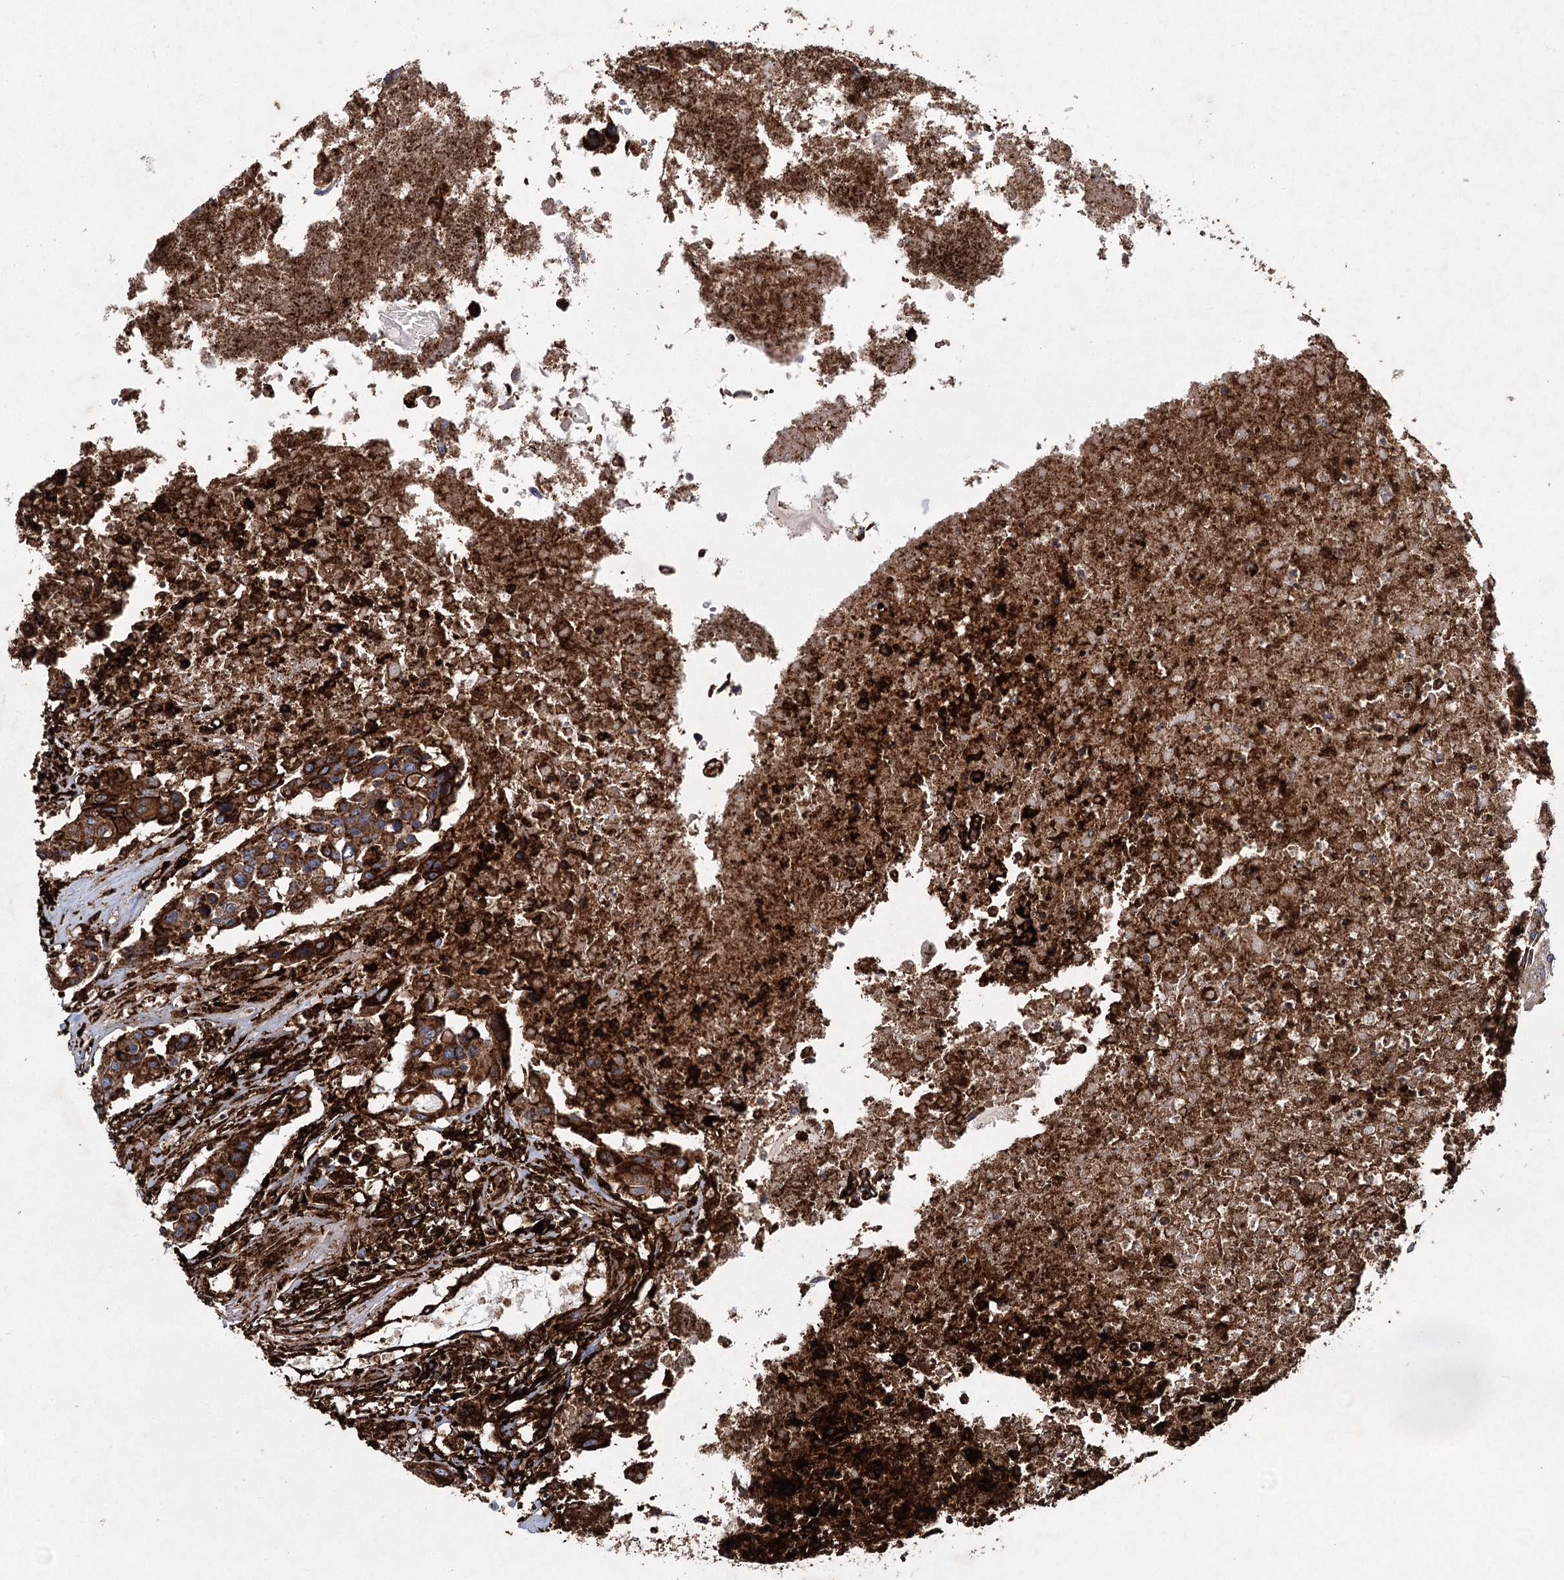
{"staining": {"intensity": "strong", "quantity": ">75%", "location": "cytoplasmic/membranous"}, "tissue": "colorectal cancer", "cell_type": "Tumor cells", "image_type": "cancer", "snomed": [{"axis": "morphology", "description": "Adenocarcinoma, NOS"}, {"axis": "topography", "description": "Colon"}], "caption": "This histopathology image reveals immunohistochemistry (IHC) staining of colorectal adenocarcinoma, with high strong cytoplasmic/membranous positivity in about >75% of tumor cells.", "gene": "DCUN1D4", "patient": {"sex": "male", "age": 77}}